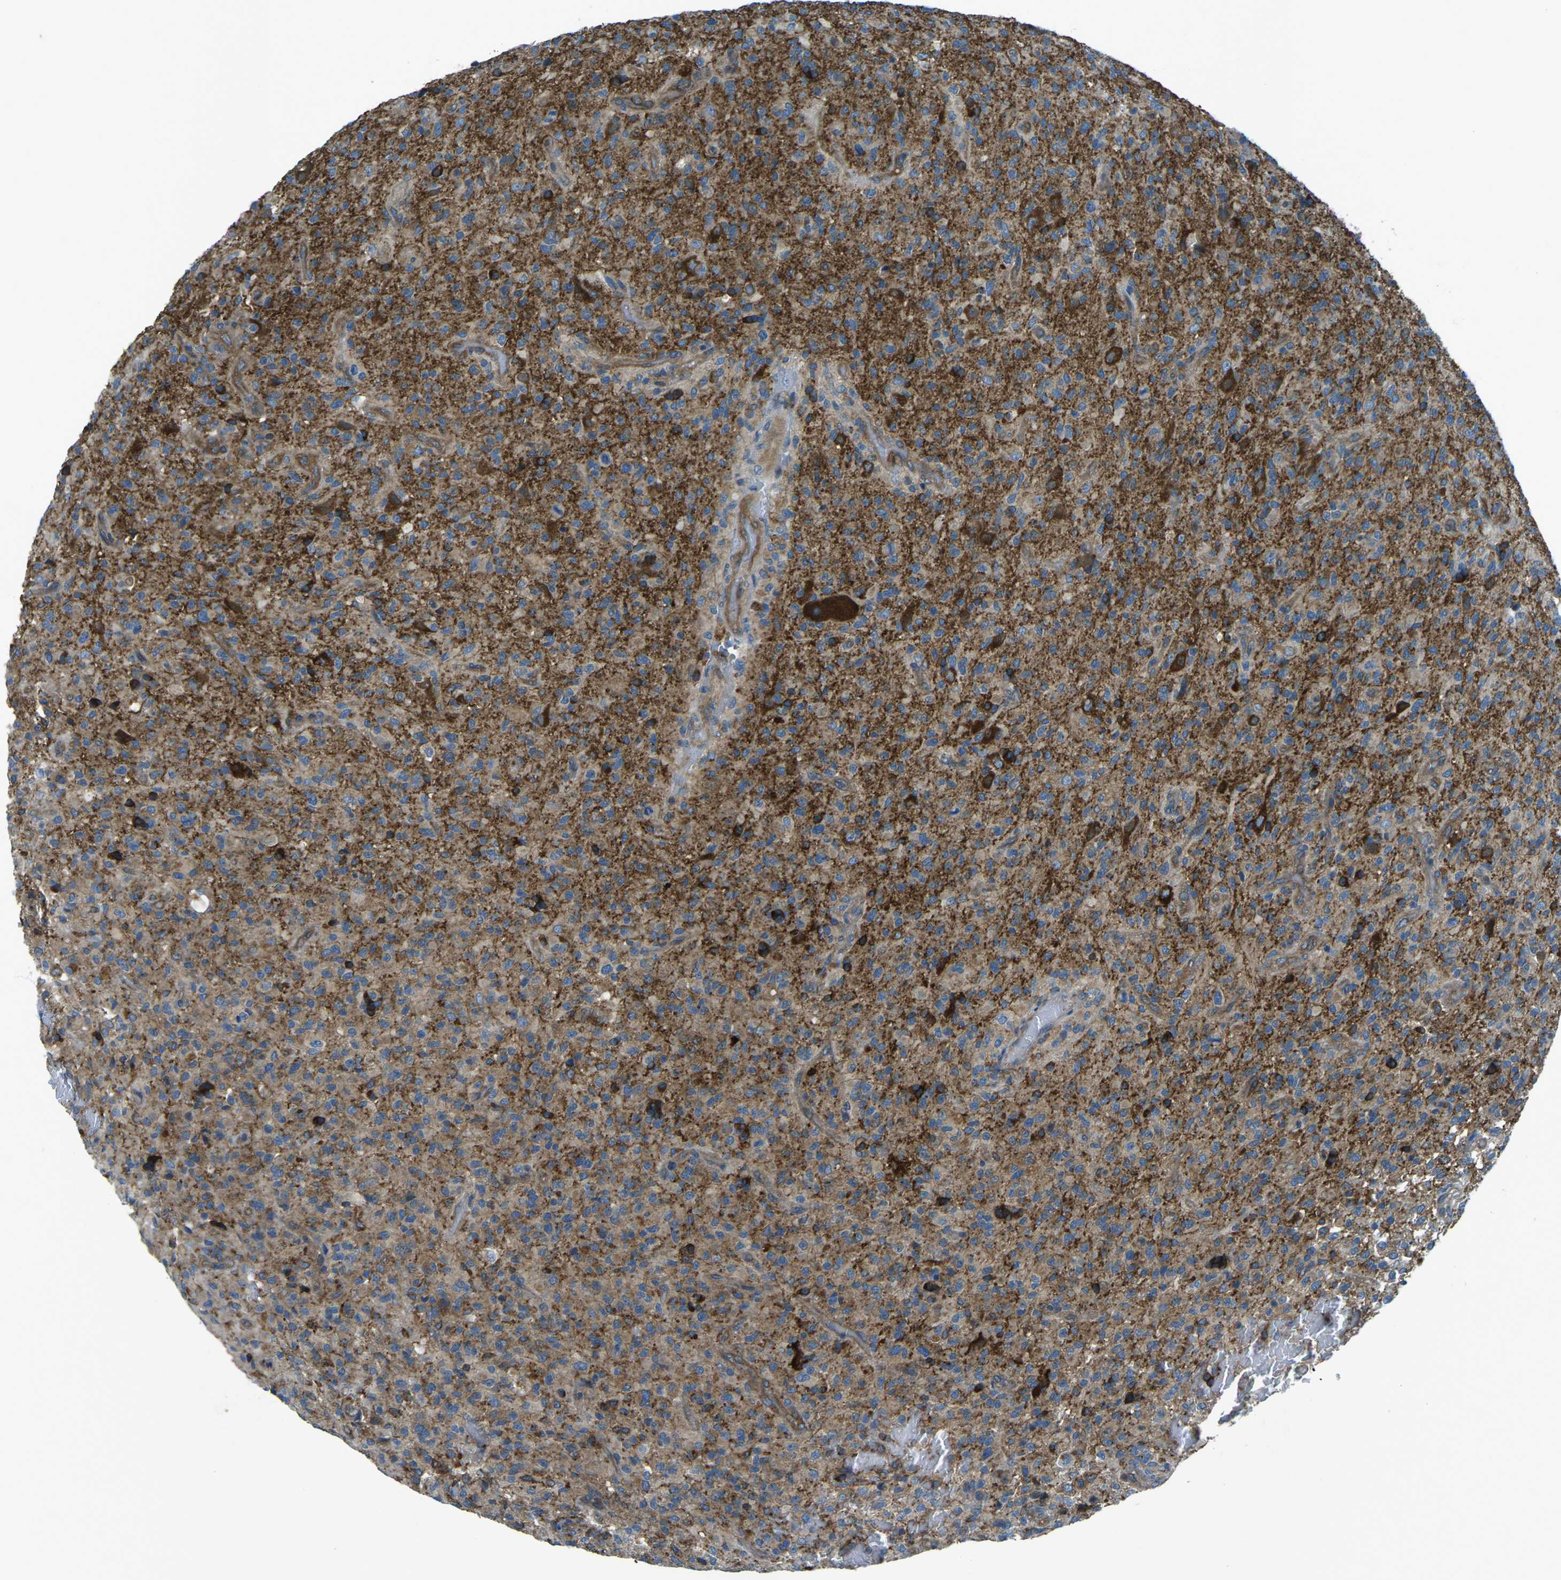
{"staining": {"intensity": "moderate", "quantity": ">75%", "location": "cytoplasmic/membranous"}, "tissue": "glioma", "cell_type": "Tumor cells", "image_type": "cancer", "snomed": [{"axis": "morphology", "description": "Glioma, malignant, High grade"}, {"axis": "topography", "description": "Brain"}], "caption": "This is a photomicrograph of immunohistochemistry (IHC) staining of malignant high-grade glioma, which shows moderate staining in the cytoplasmic/membranous of tumor cells.", "gene": "CDK17", "patient": {"sex": "male", "age": 71}}